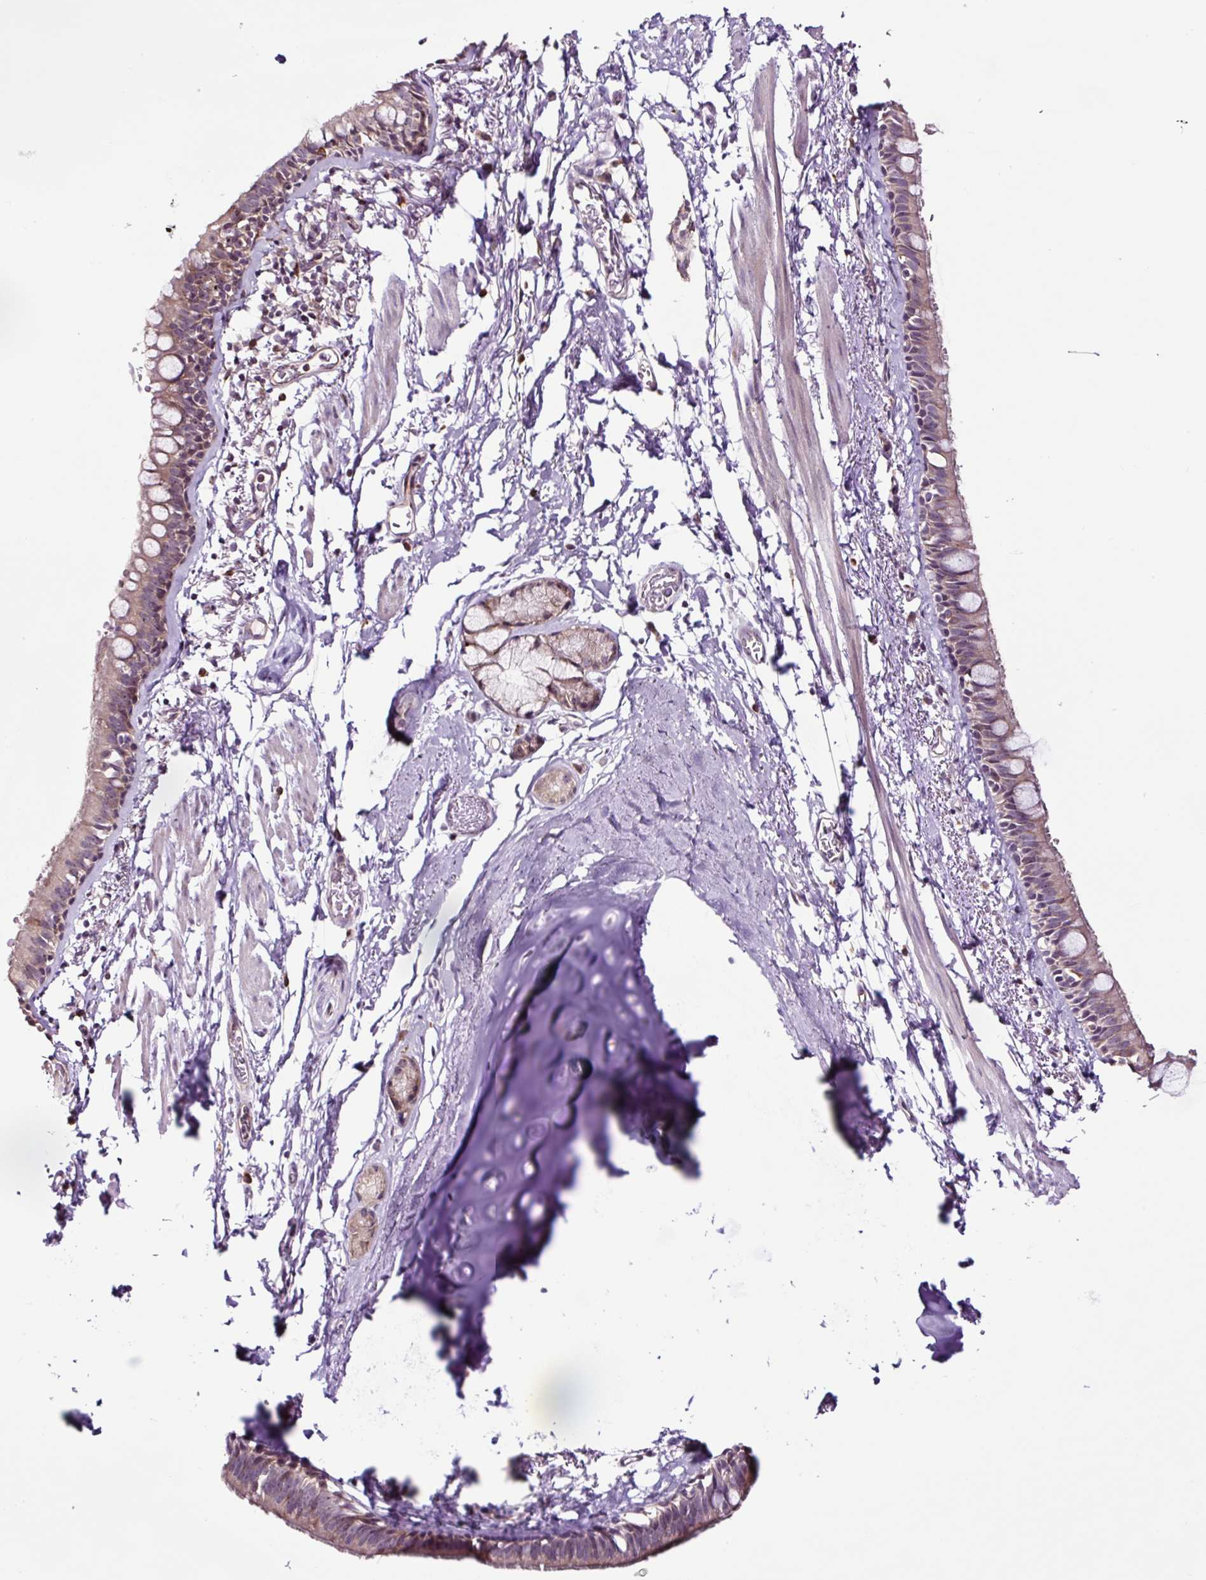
{"staining": {"intensity": "weak", "quantity": ">75%", "location": "cytoplasmic/membranous,nuclear"}, "tissue": "bronchus", "cell_type": "Respiratory epithelial cells", "image_type": "normal", "snomed": [{"axis": "morphology", "description": "Normal tissue, NOS"}, {"axis": "topography", "description": "Bronchus"}], "caption": "A low amount of weak cytoplasmic/membranous,nuclear staining is seen in about >75% of respiratory epithelial cells in benign bronchus. (IHC, brightfield microscopy, high magnification).", "gene": "NOM1", "patient": {"sex": "male", "age": 67}}